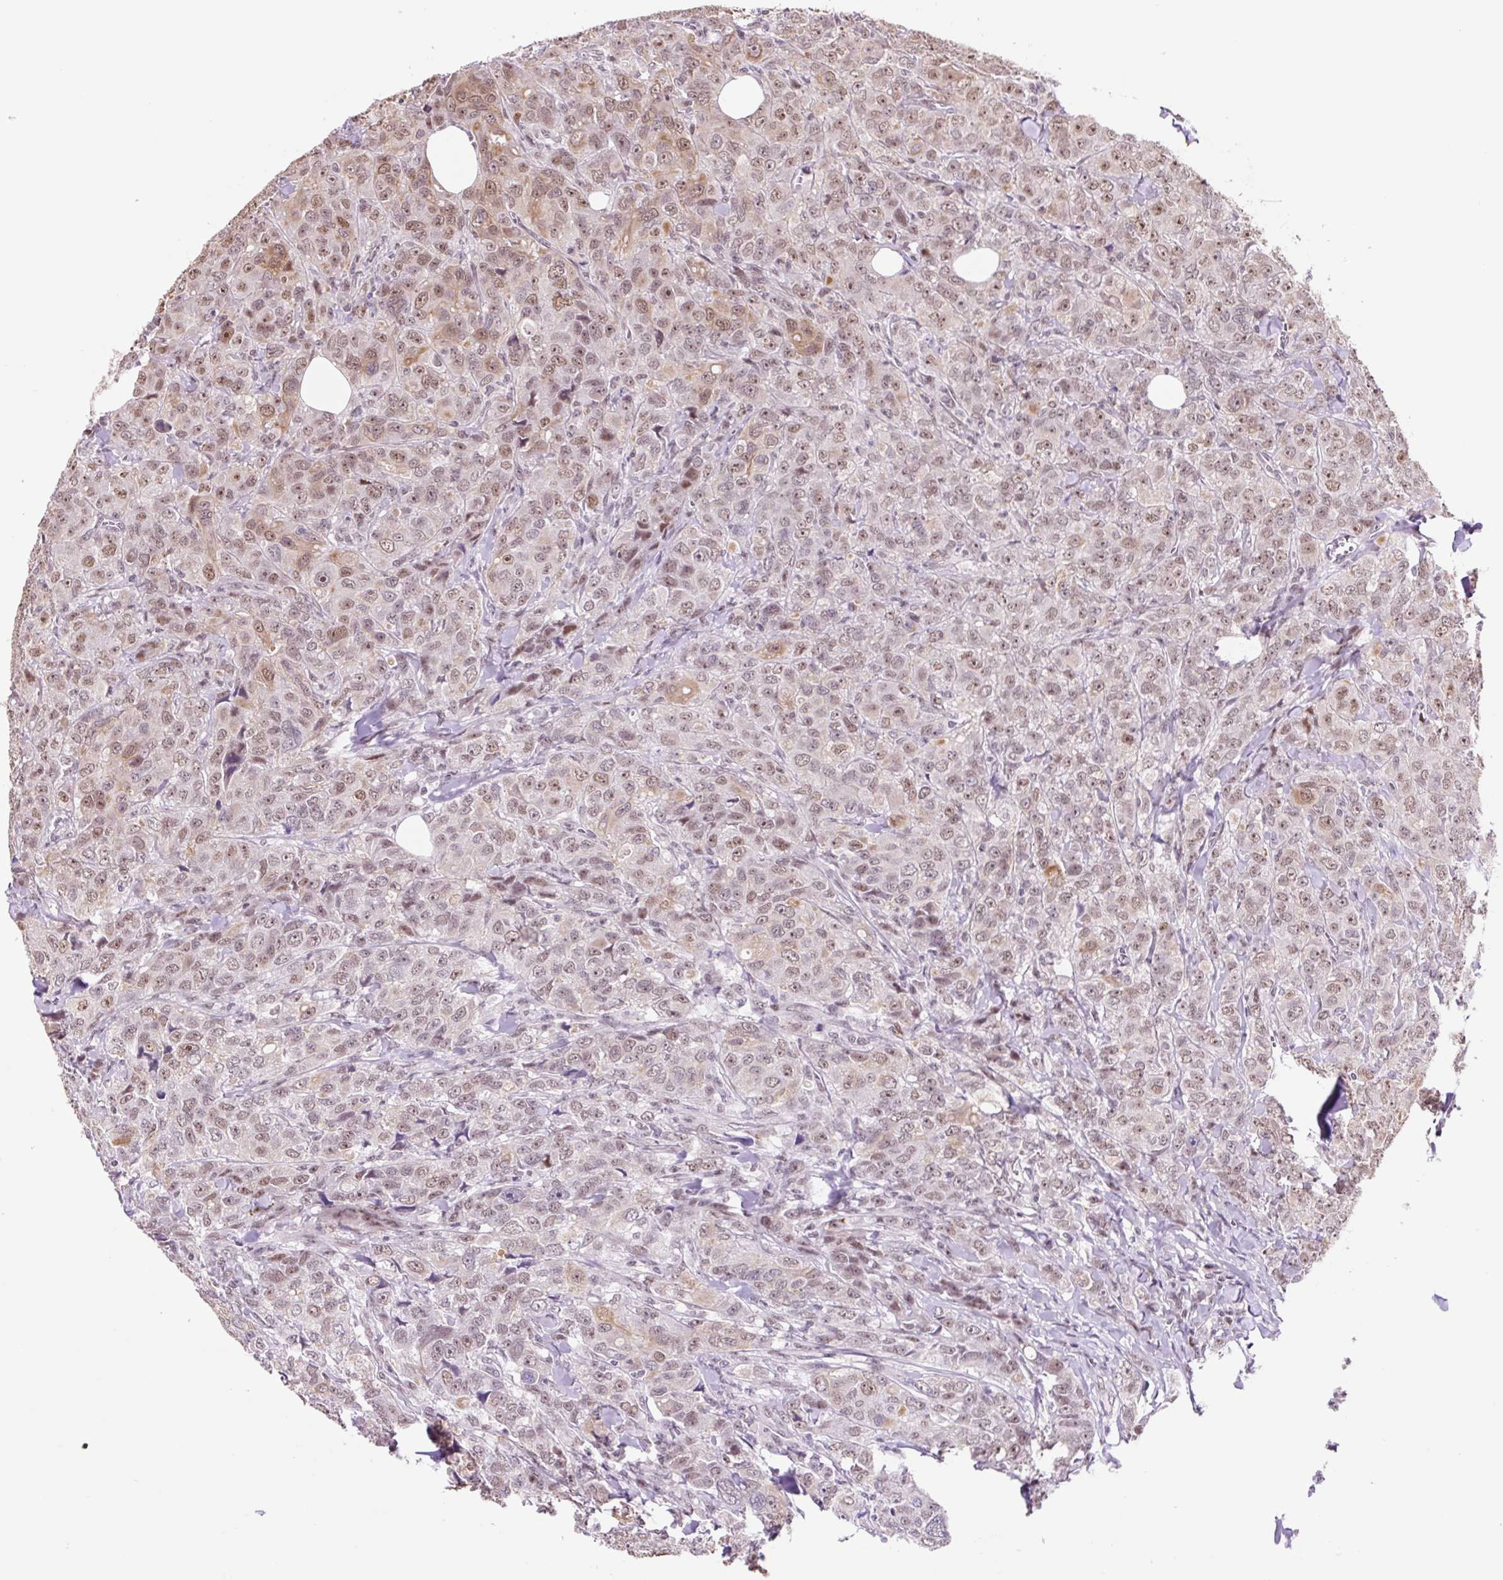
{"staining": {"intensity": "moderate", "quantity": ">75%", "location": "nuclear"}, "tissue": "breast cancer", "cell_type": "Tumor cells", "image_type": "cancer", "snomed": [{"axis": "morphology", "description": "Duct carcinoma"}, {"axis": "topography", "description": "Breast"}], "caption": "Immunohistochemistry (DAB) staining of human breast cancer shows moderate nuclear protein expression in approximately >75% of tumor cells.", "gene": "TAF1A", "patient": {"sex": "female", "age": 43}}